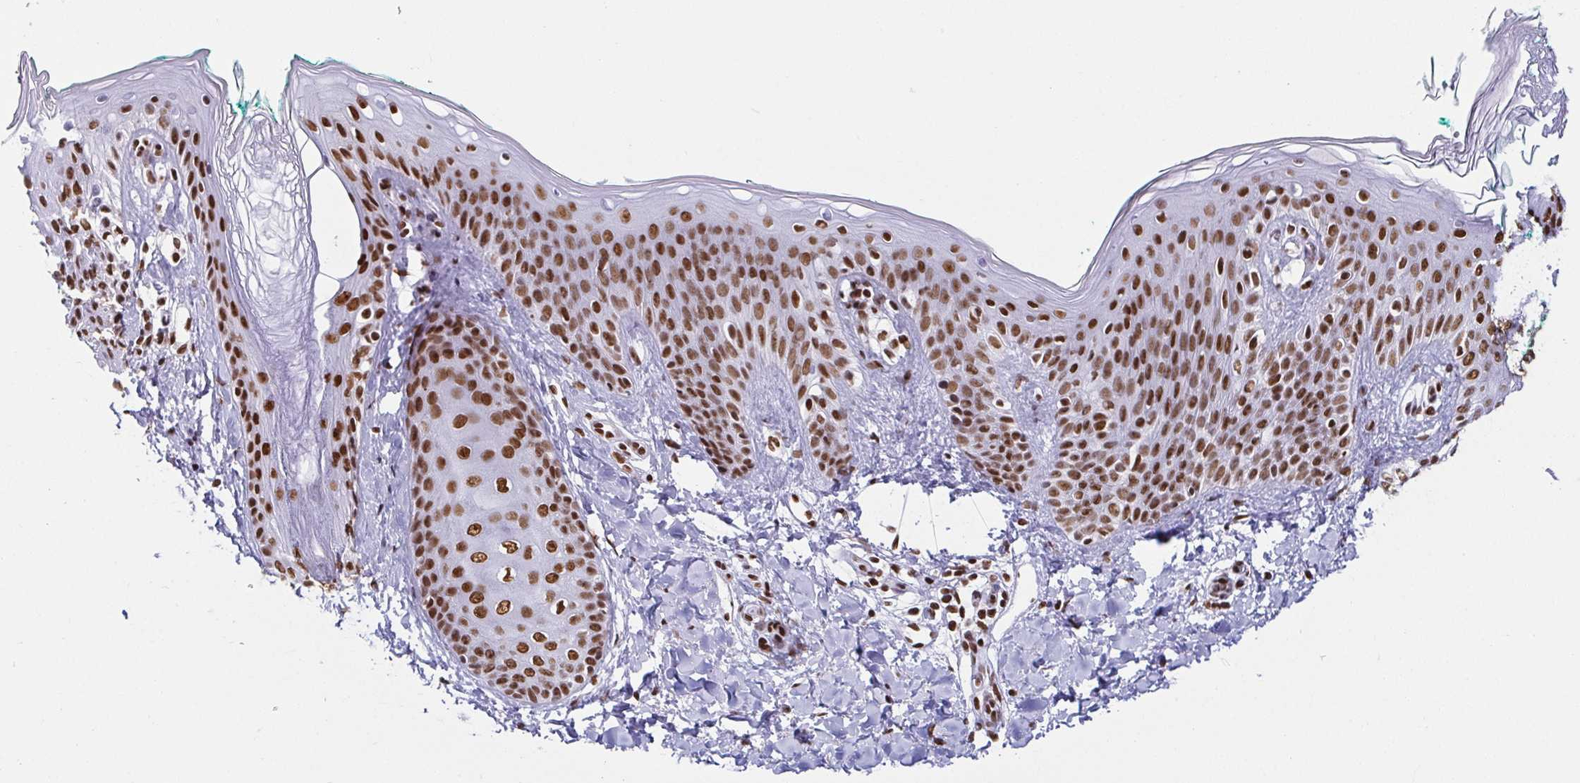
{"staining": {"intensity": "strong", "quantity": ">75%", "location": "nuclear"}, "tissue": "skin", "cell_type": "Fibroblasts", "image_type": "normal", "snomed": [{"axis": "morphology", "description": "Normal tissue, NOS"}, {"axis": "topography", "description": "Skin"}], "caption": "Immunohistochemical staining of normal skin shows >75% levels of strong nuclear protein staining in approximately >75% of fibroblasts.", "gene": "EWSR1", "patient": {"sex": "male", "age": 16}}